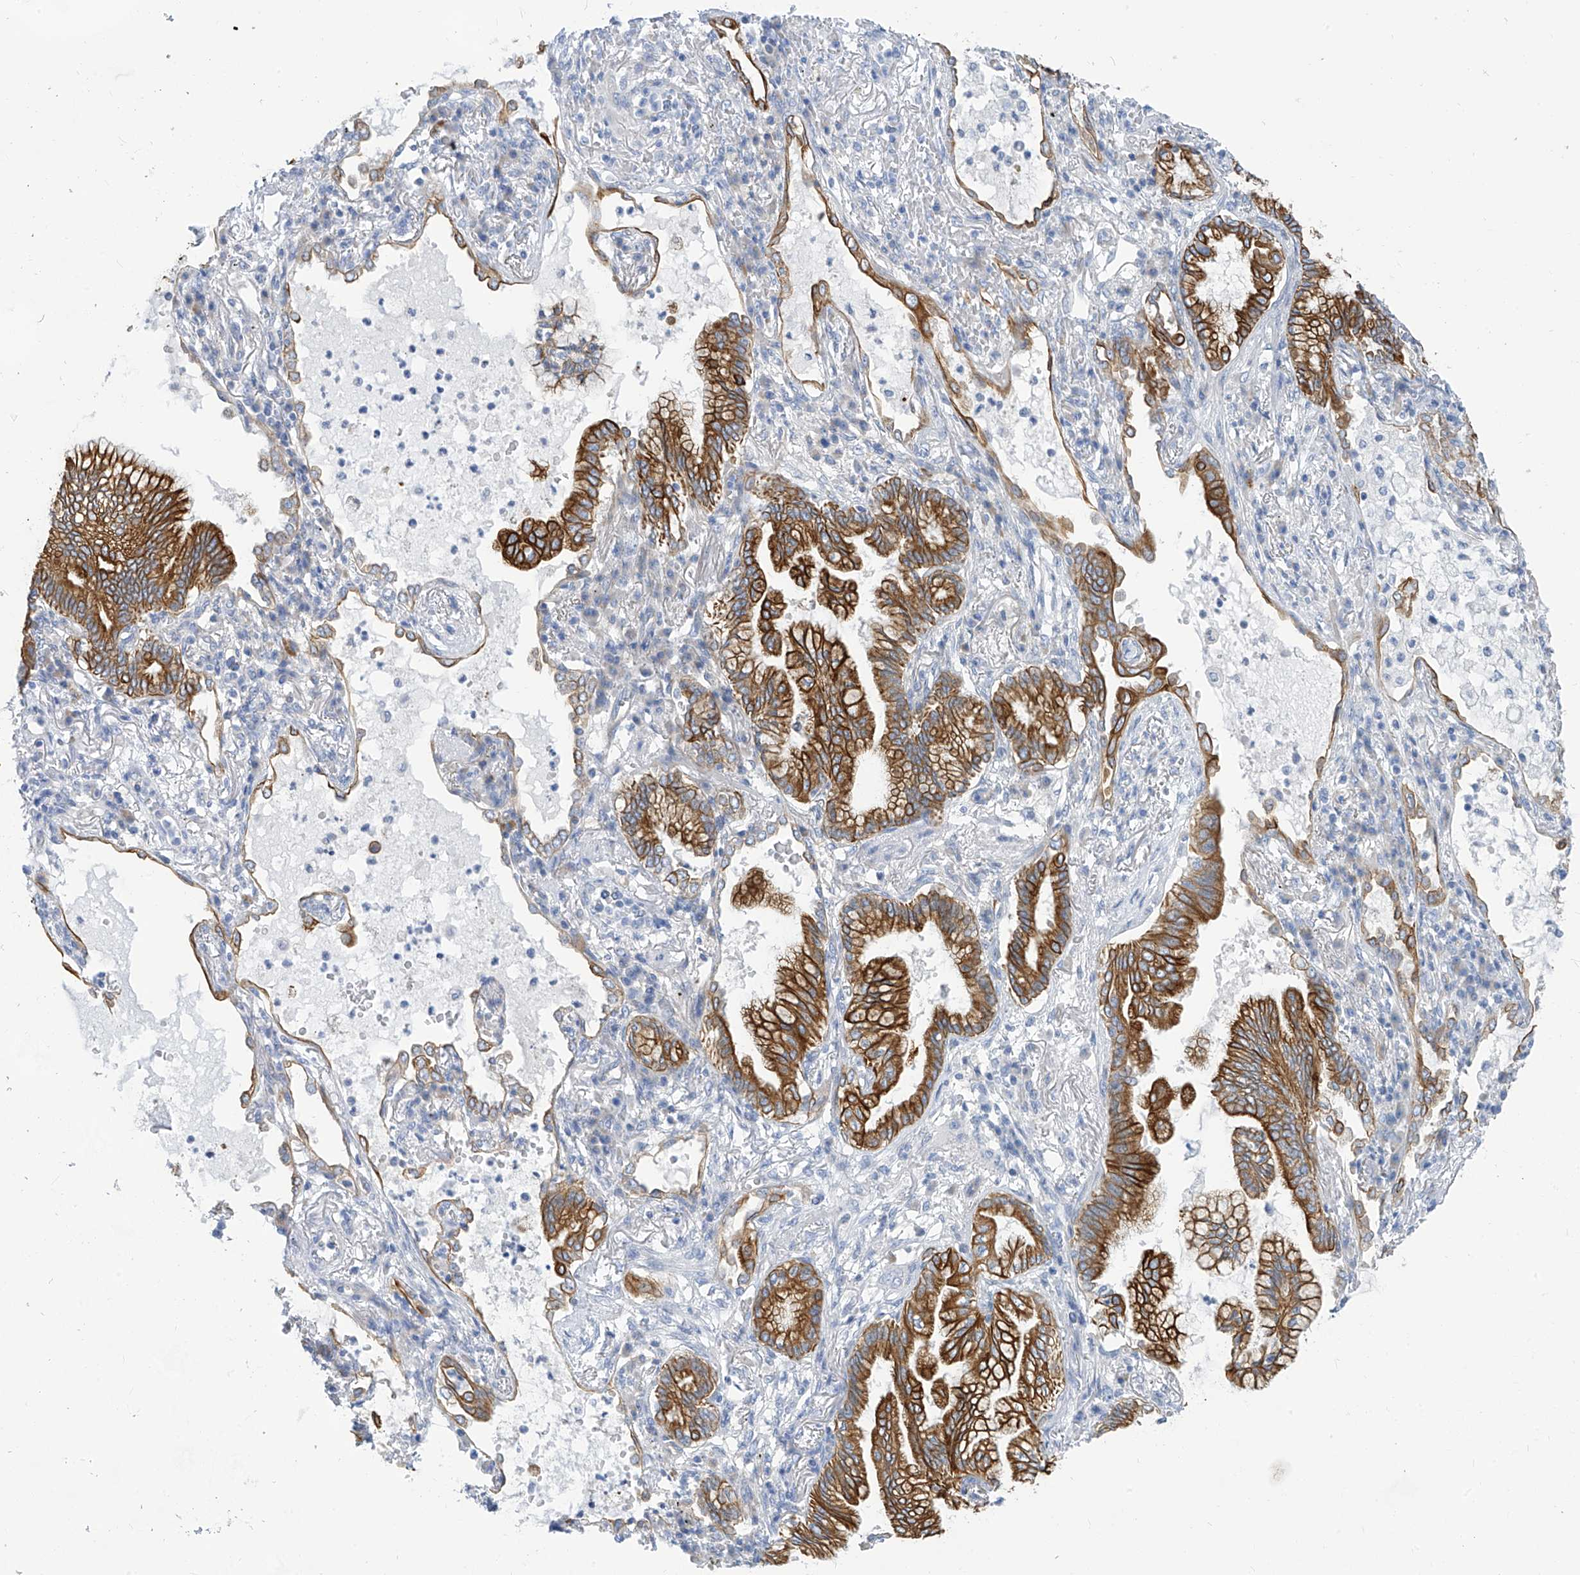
{"staining": {"intensity": "strong", "quantity": ">75%", "location": "cytoplasmic/membranous"}, "tissue": "lung cancer", "cell_type": "Tumor cells", "image_type": "cancer", "snomed": [{"axis": "morphology", "description": "Adenocarcinoma, NOS"}, {"axis": "topography", "description": "Lung"}], "caption": "Immunohistochemical staining of lung cancer demonstrates high levels of strong cytoplasmic/membranous positivity in about >75% of tumor cells.", "gene": "PIK3C2B", "patient": {"sex": "female", "age": 70}}